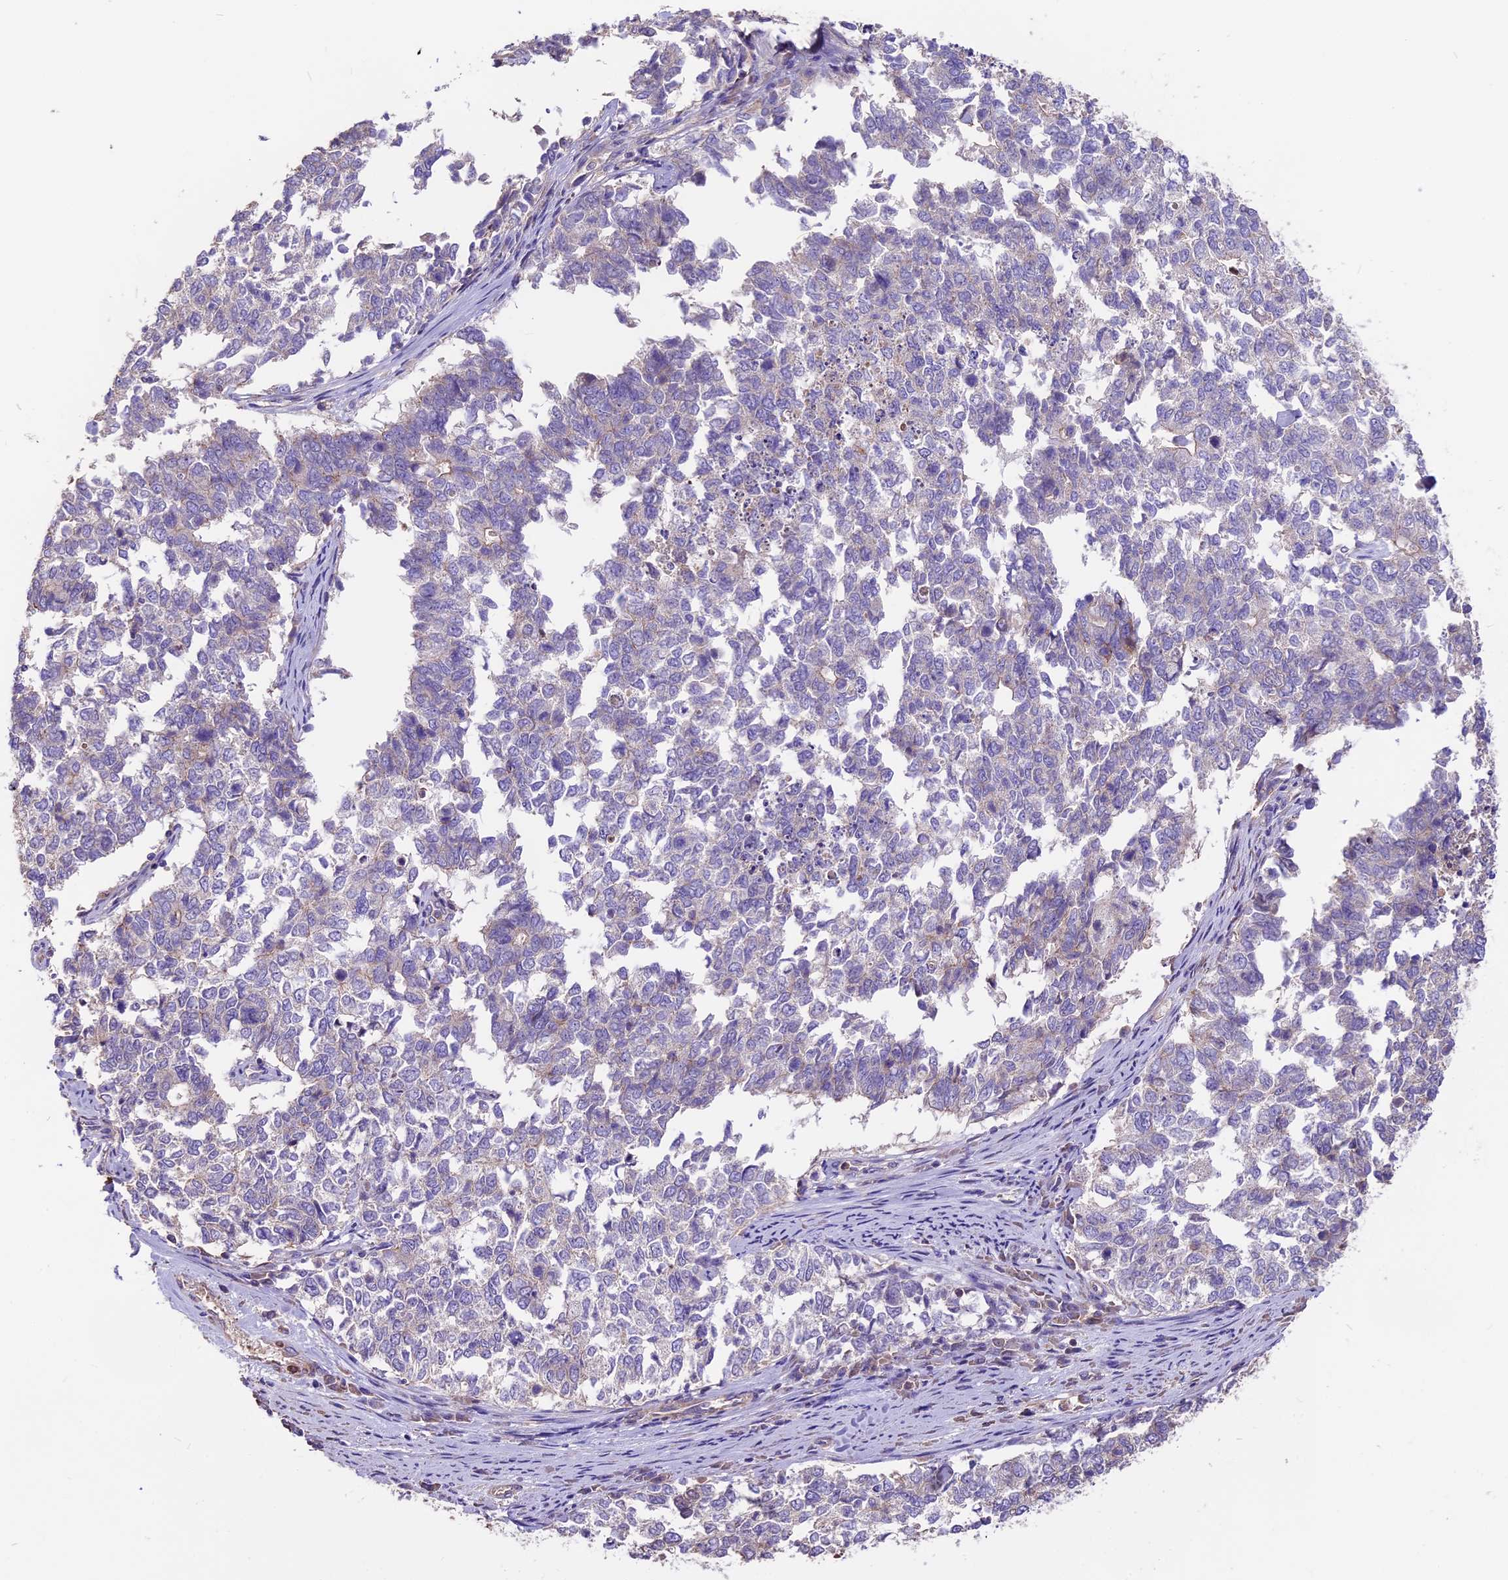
{"staining": {"intensity": "negative", "quantity": "none", "location": "none"}, "tissue": "cervical cancer", "cell_type": "Tumor cells", "image_type": "cancer", "snomed": [{"axis": "morphology", "description": "Squamous cell carcinoma, NOS"}, {"axis": "topography", "description": "Cervix"}], "caption": "A micrograph of human cervical squamous cell carcinoma is negative for staining in tumor cells.", "gene": "ANO3", "patient": {"sex": "female", "age": 63}}